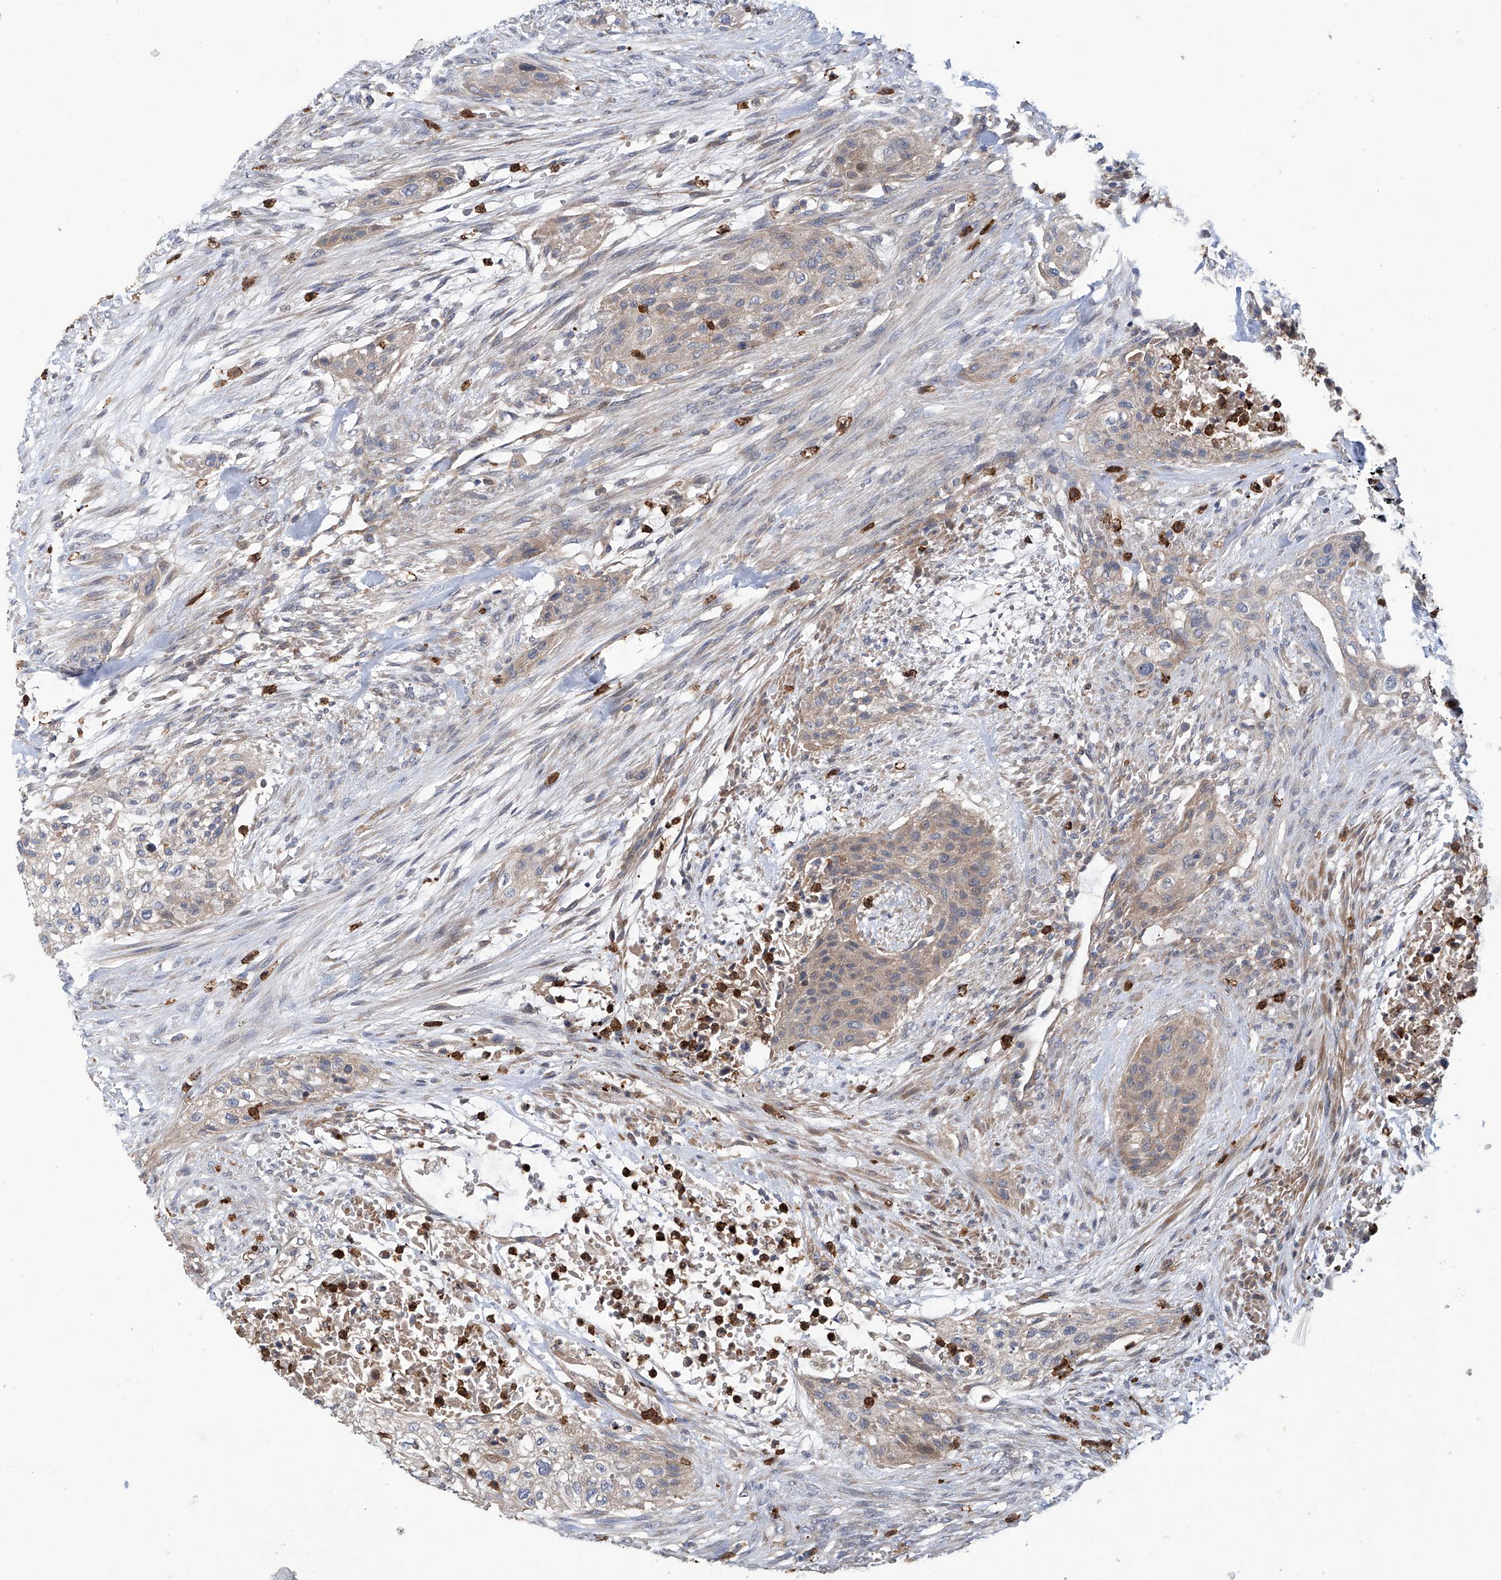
{"staining": {"intensity": "weak", "quantity": "25%-75%", "location": "cytoplasmic/membranous"}, "tissue": "urothelial cancer", "cell_type": "Tumor cells", "image_type": "cancer", "snomed": [{"axis": "morphology", "description": "Urothelial carcinoma, High grade"}, {"axis": "topography", "description": "Urinary bladder"}], "caption": "The image displays a brown stain indicating the presence of a protein in the cytoplasmic/membranous of tumor cells in urothelial cancer. (DAB (3,3'-diaminobenzidine) IHC with brightfield microscopy, high magnification).", "gene": "EIF2D", "patient": {"sex": "male", "age": 35}}